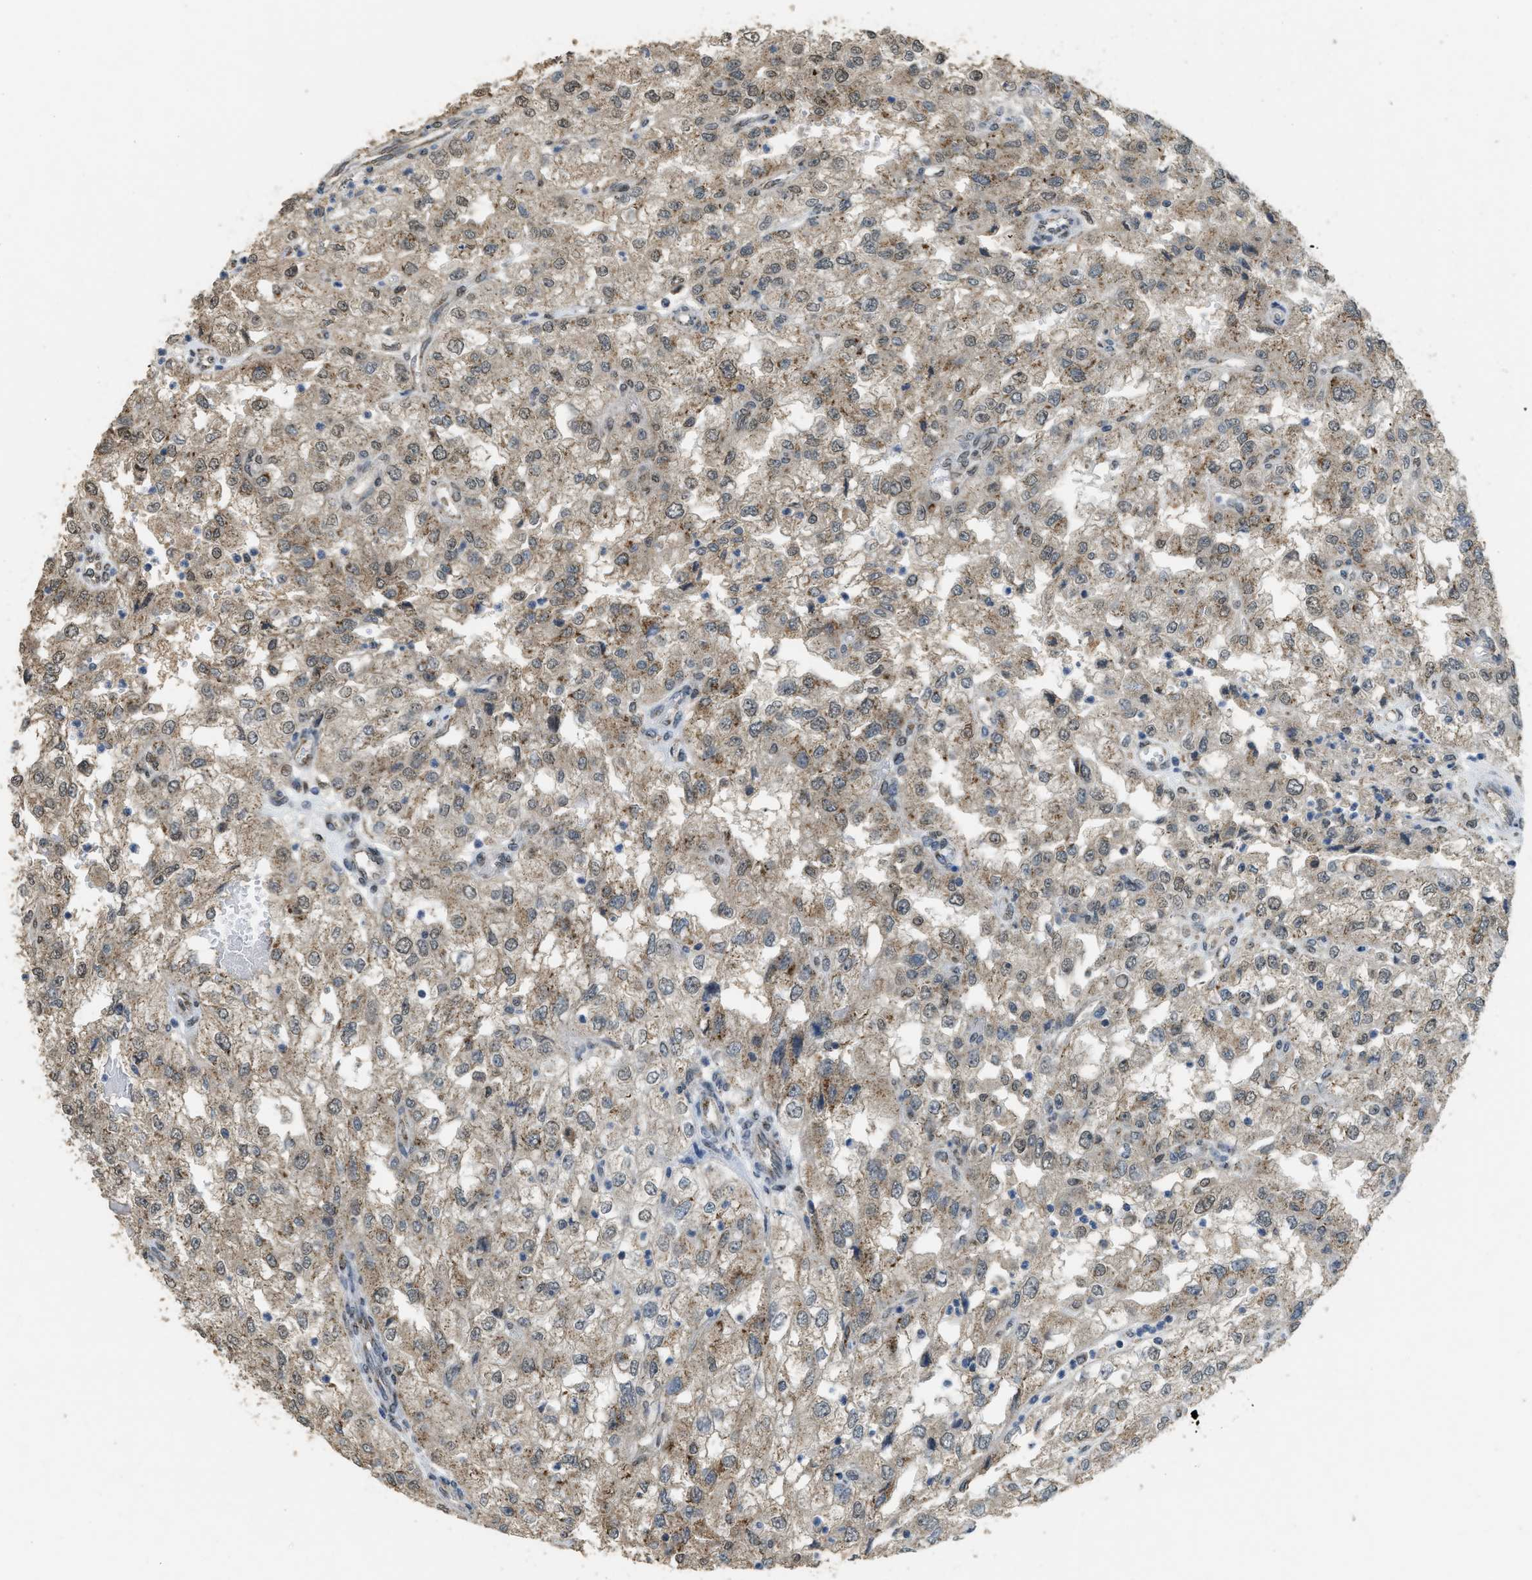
{"staining": {"intensity": "weak", "quantity": ">75%", "location": "cytoplasmic/membranous"}, "tissue": "renal cancer", "cell_type": "Tumor cells", "image_type": "cancer", "snomed": [{"axis": "morphology", "description": "Adenocarcinoma, NOS"}, {"axis": "topography", "description": "Kidney"}], "caption": "High-magnification brightfield microscopy of renal cancer (adenocarcinoma) stained with DAB (3,3'-diaminobenzidine) (brown) and counterstained with hematoxylin (blue). tumor cells exhibit weak cytoplasmic/membranous staining is identified in about>75% of cells.", "gene": "IPO7", "patient": {"sex": "female", "age": 54}}